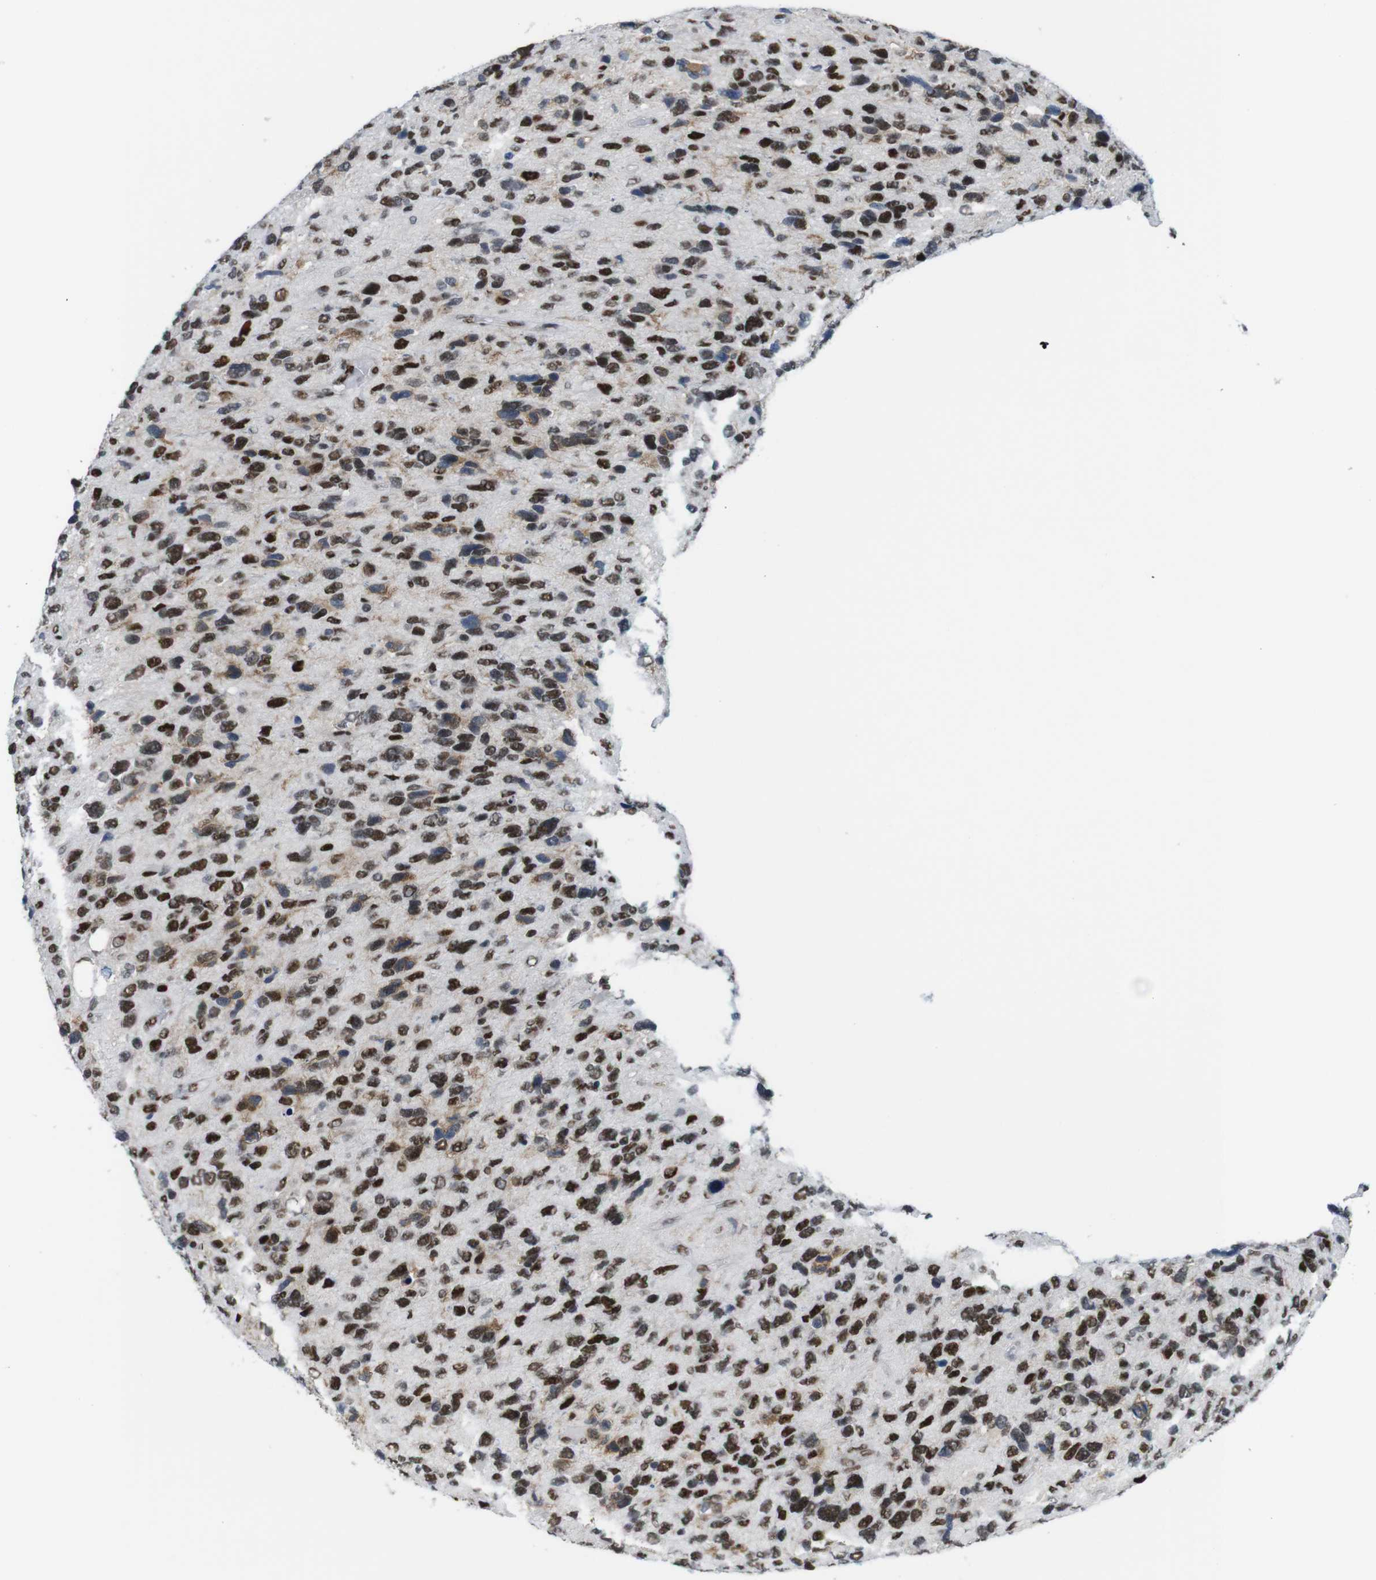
{"staining": {"intensity": "strong", "quantity": "25%-75%", "location": "nuclear"}, "tissue": "glioma", "cell_type": "Tumor cells", "image_type": "cancer", "snomed": [{"axis": "morphology", "description": "Glioma, malignant, High grade"}, {"axis": "topography", "description": "Brain"}], "caption": "Immunohistochemistry (IHC) photomicrograph of human glioma stained for a protein (brown), which reveals high levels of strong nuclear staining in approximately 25%-75% of tumor cells.", "gene": "PSME3", "patient": {"sex": "female", "age": 58}}